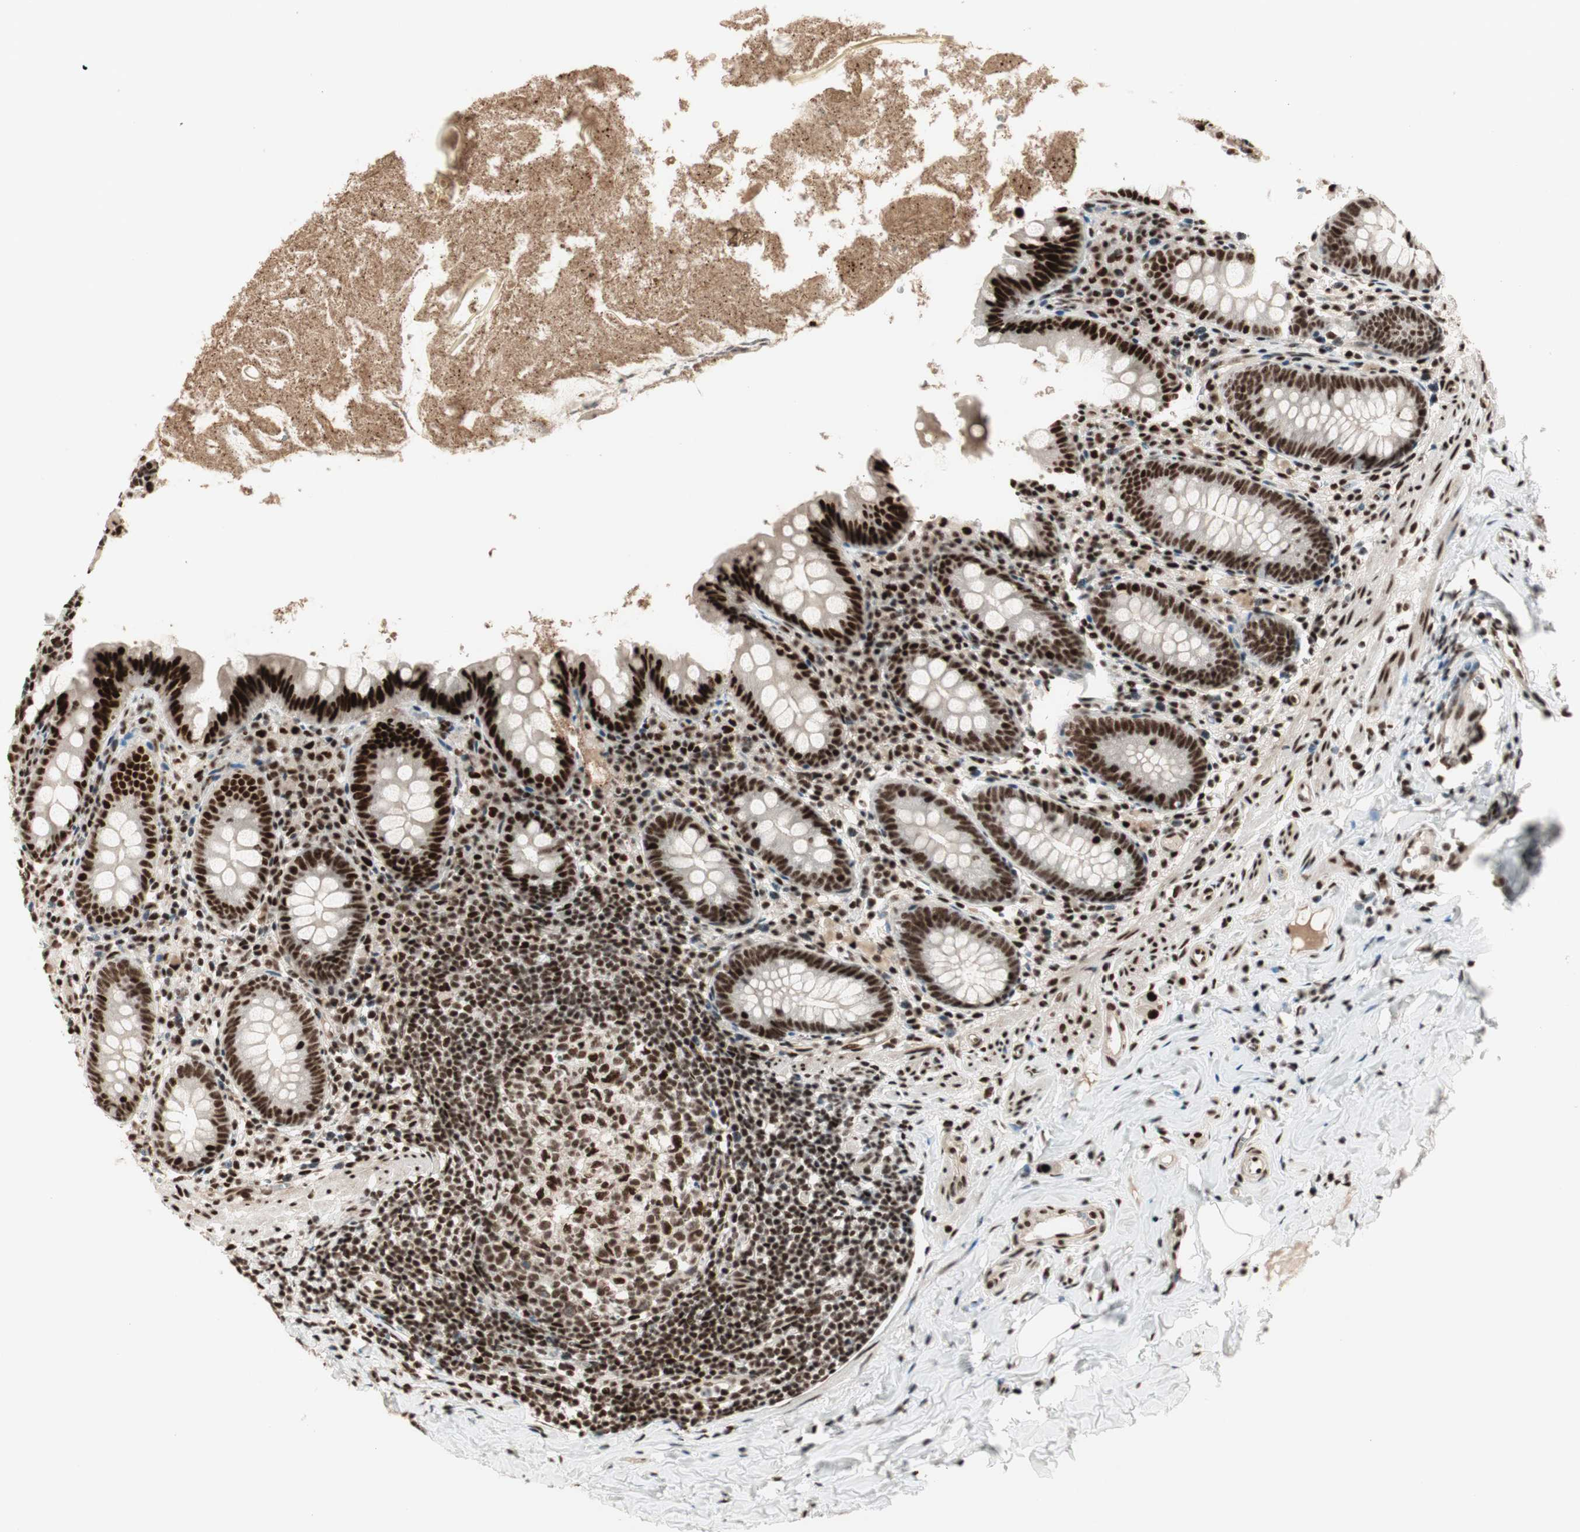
{"staining": {"intensity": "strong", "quantity": ">75%", "location": "nuclear"}, "tissue": "appendix", "cell_type": "Glandular cells", "image_type": "normal", "snomed": [{"axis": "morphology", "description": "Normal tissue, NOS"}, {"axis": "topography", "description": "Appendix"}], "caption": "Protein staining displays strong nuclear expression in approximately >75% of glandular cells in benign appendix. (Brightfield microscopy of DAB IHC at high magnification).", "gene": "HEXIM1", "patient": {"sex": "male", "age": 52}}